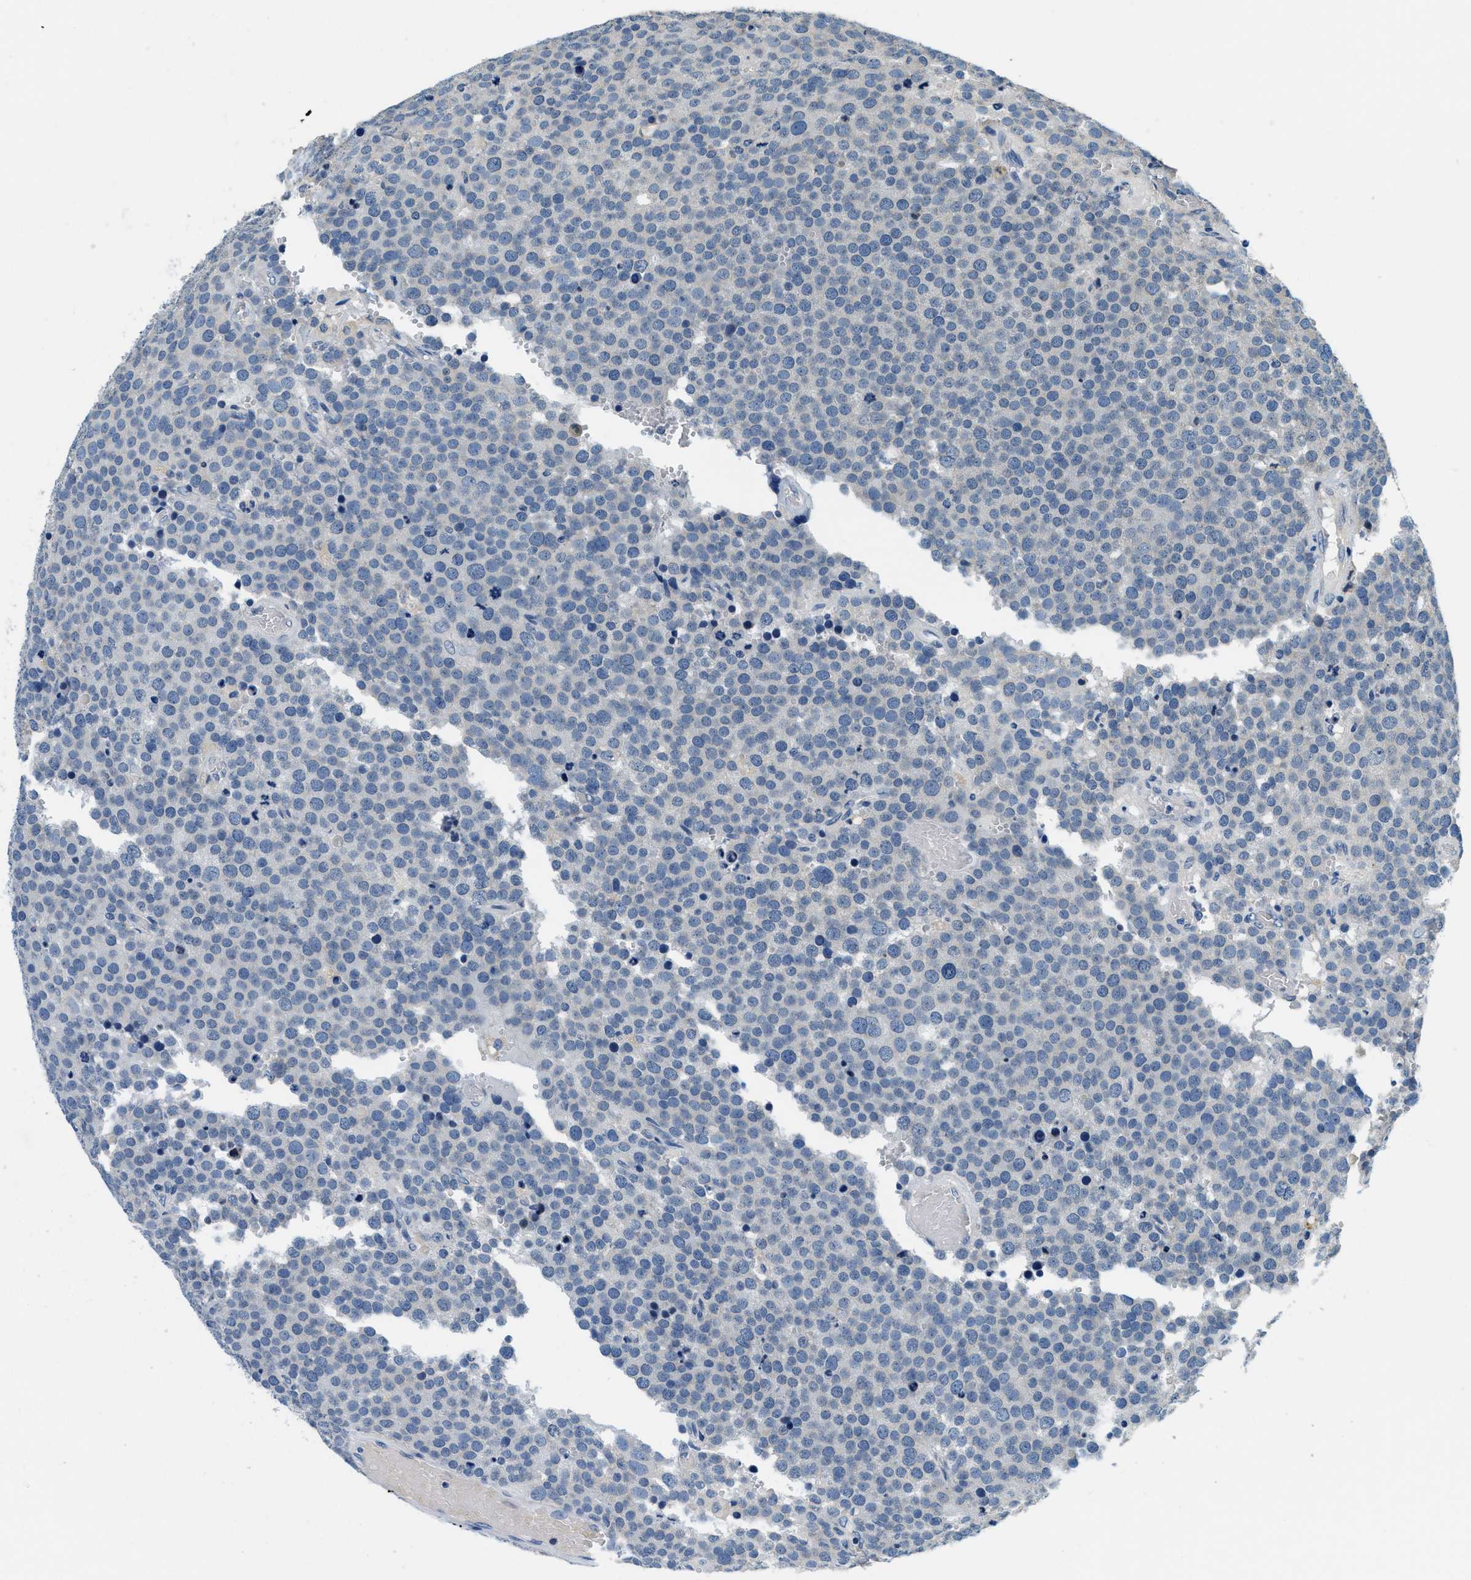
{"staining": {"intensity": "negative", "quantity": "none", "location": "none"}, "tissue": "testis cancer", "cell_type": "Tumor cells", "image_type": "cancer", "snomed": [{"axis": "morphology", "description": "Normal tissue, NOS"}, {"axis": "morphology", "description": "Seminoma, NOS"}, {"axis": "topography", "description": "Testis"}], "caption": "Immunohistochemical staining of seminoma (testis) exhibits no significant positivity in tumor cells.", "gene": "ALDH3A2", "patient": {"sex": "male", "age": 71}}